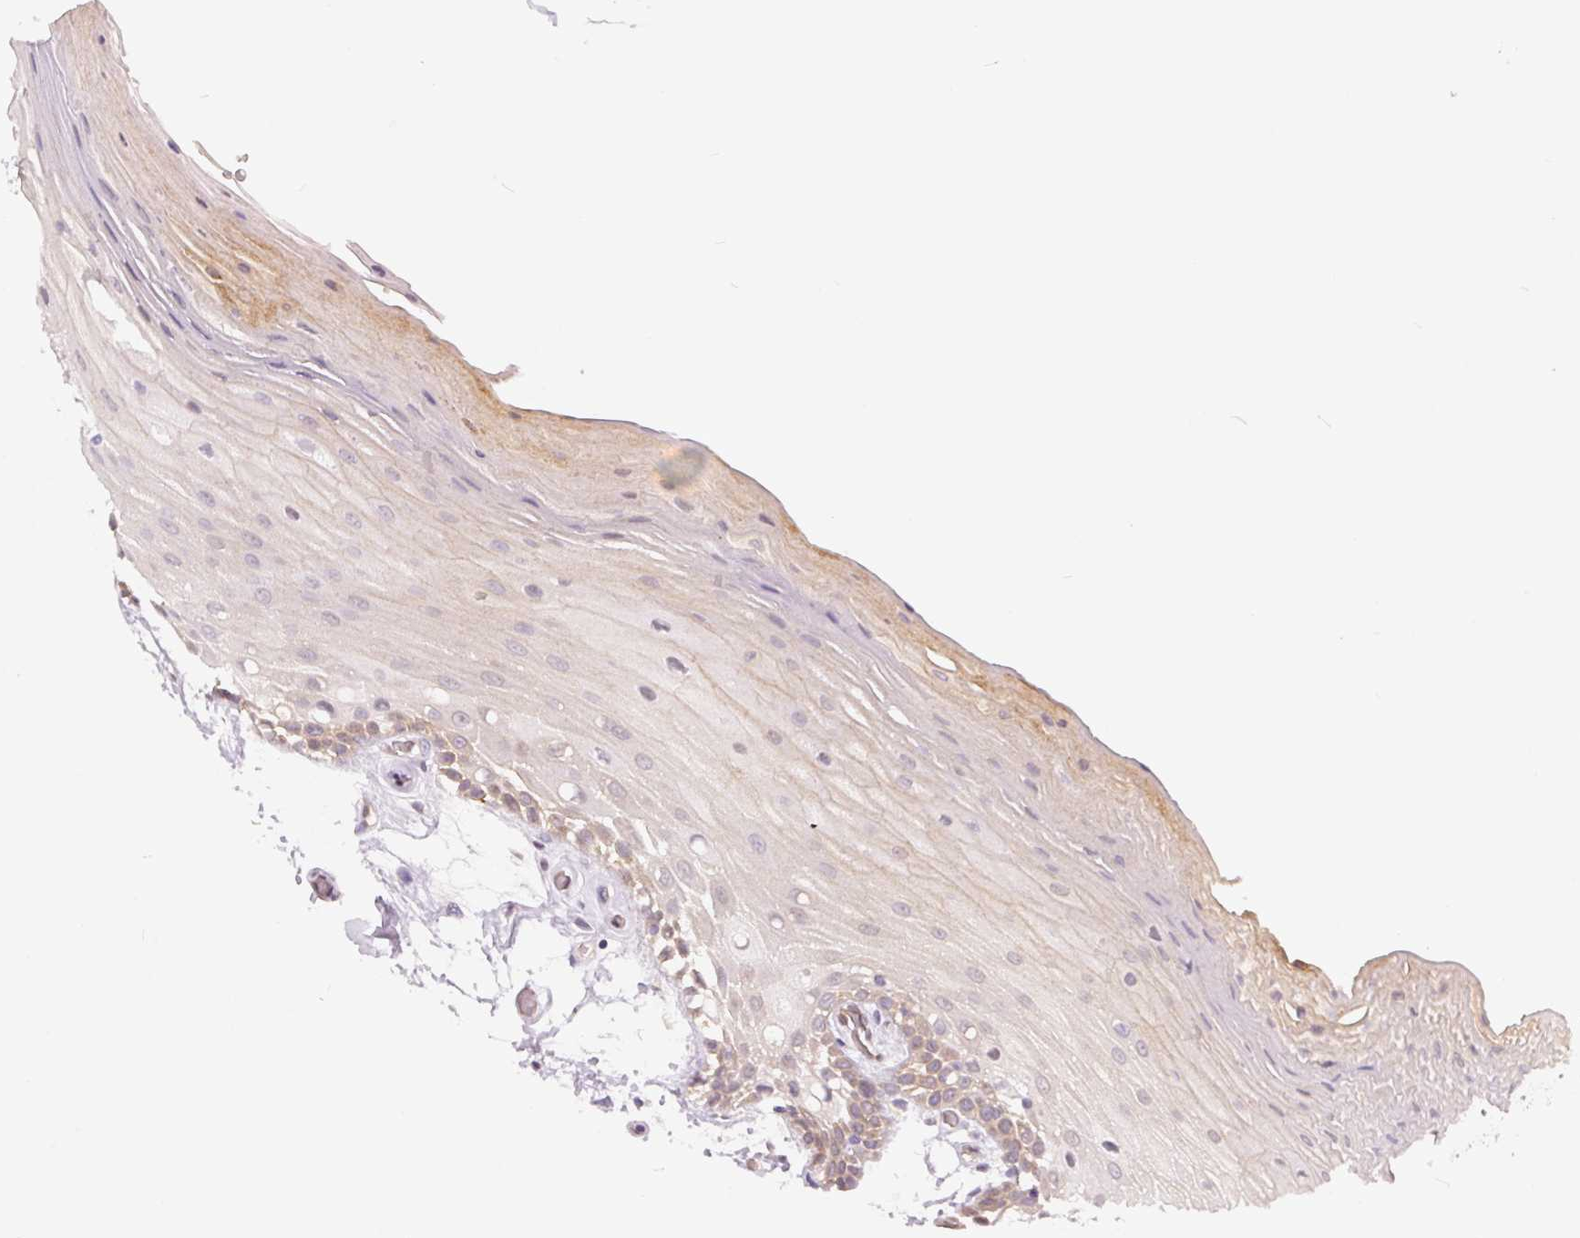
{"staining": {"intensity": "weak", "quantity": "<25%", "location": "cytoplasmic/membranous"}, "tissue": "oral mucosa", "cell_type": "Squamous epithelial cells", "image_type": "normal", "snomed": [{"axis": "morphology", "description": "Normal tissue, NOS"}, {"axis": "morphology", "description": "Squamous cell carcinoma, NOS"}, {"axis": "topography", "description": "Oral tissue"}, {"axis": "topography", "description": "Tounge, NOS"}, {"axis": "topography", "description": "Head-Neck"}], "caption": "This is a histopathology image of IHC staining of unremarkable oral mucosa, which shows no expression in squamous epithelial cells.", "gene": "BLMH", "patient": {"sex": "male", "age": 62}}